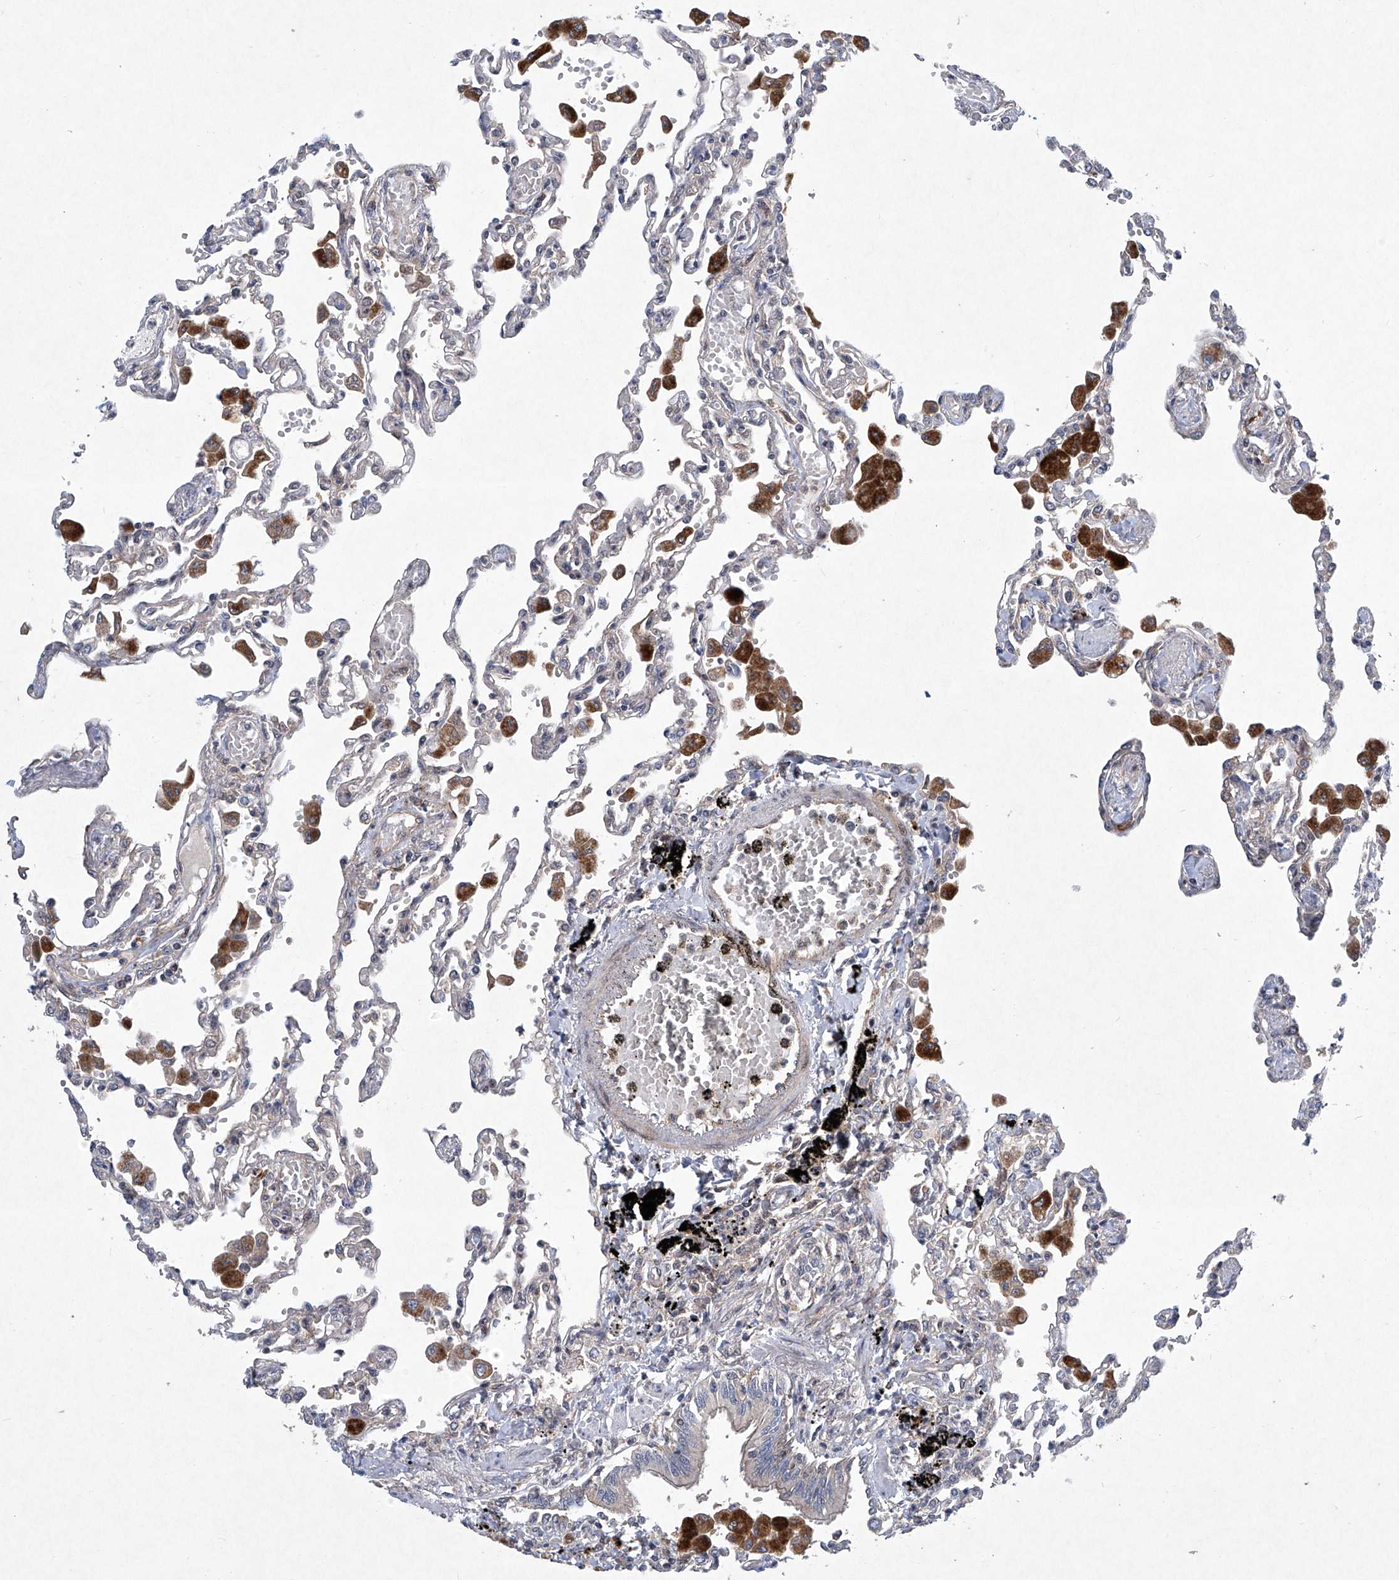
{"staining": {"intensity": "negative", "quantity": "none", "location": "none"}, "tissue": "lung", "cell_type": "Alveolar cells", "image_type": "normal", "snomed": [{"axis": "morphology", "description": "Normal tissue, NOS"}, {"axis": "topography", "description": "Bronchus"}, {"axis": "topography", "description": "Lung"}], "caption": "Human lung stained for a protein using immunohistochemistry demonstrates no positivity in alveolar cells.", "gene": "CISH", "patient": {"sex": "female", "age": 49}}